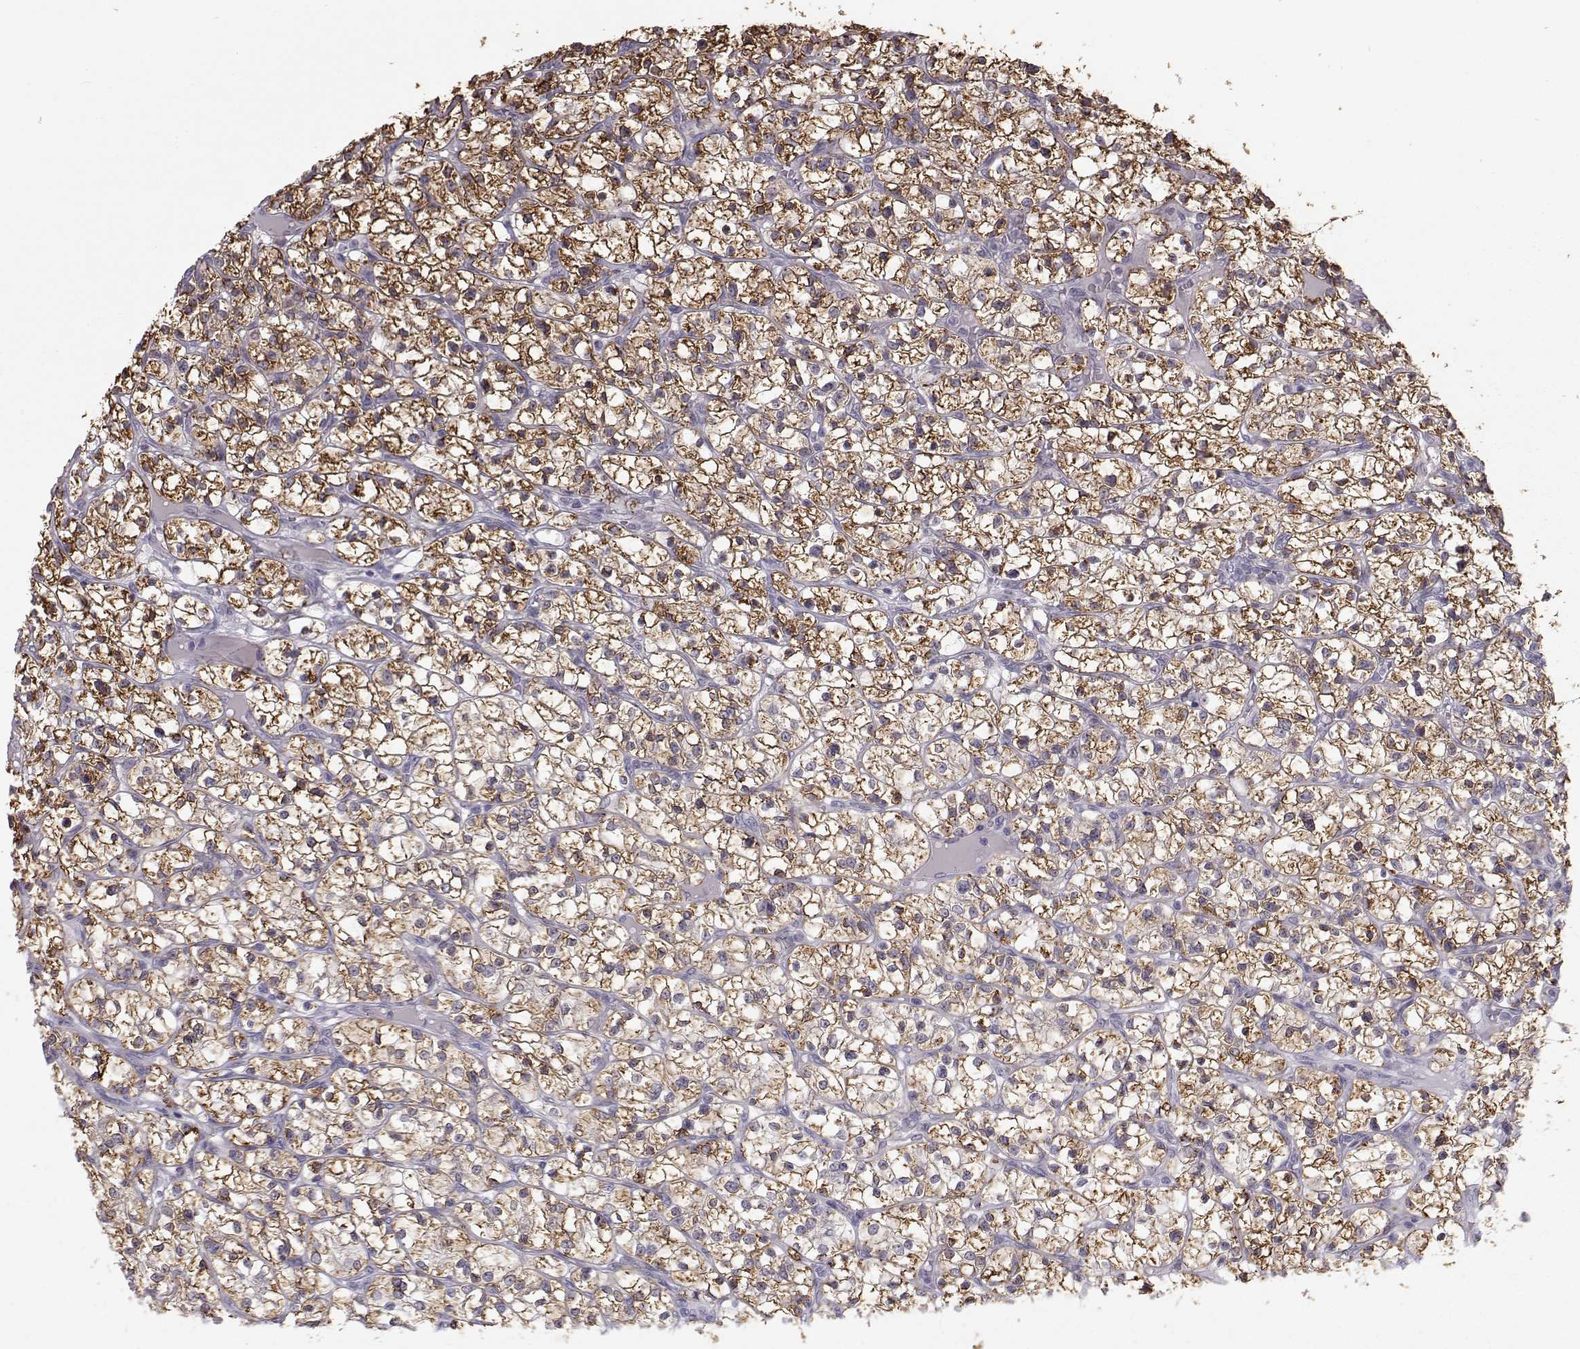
{"staining": {"intensity": "strong", "quantity": ">75%", "location": "cytoplasmic/membranous"}, "tissue": "renal cancer", "cell_type": "Tumor cells", "image_type": "cancer", "snomed": [{"axis": "morphology", "description": "Adenocarcinoma, NOS"}, {"axis": "topography", "description": "Kidney"}], "caption": "Renal cancer (adenocarcinoma) stained with IHC shows strong cytoplasmic/membranous expression in about >75% of tumor cells.", "gene": "NPVF", "patient": {"sex": "female", "age": 64}}